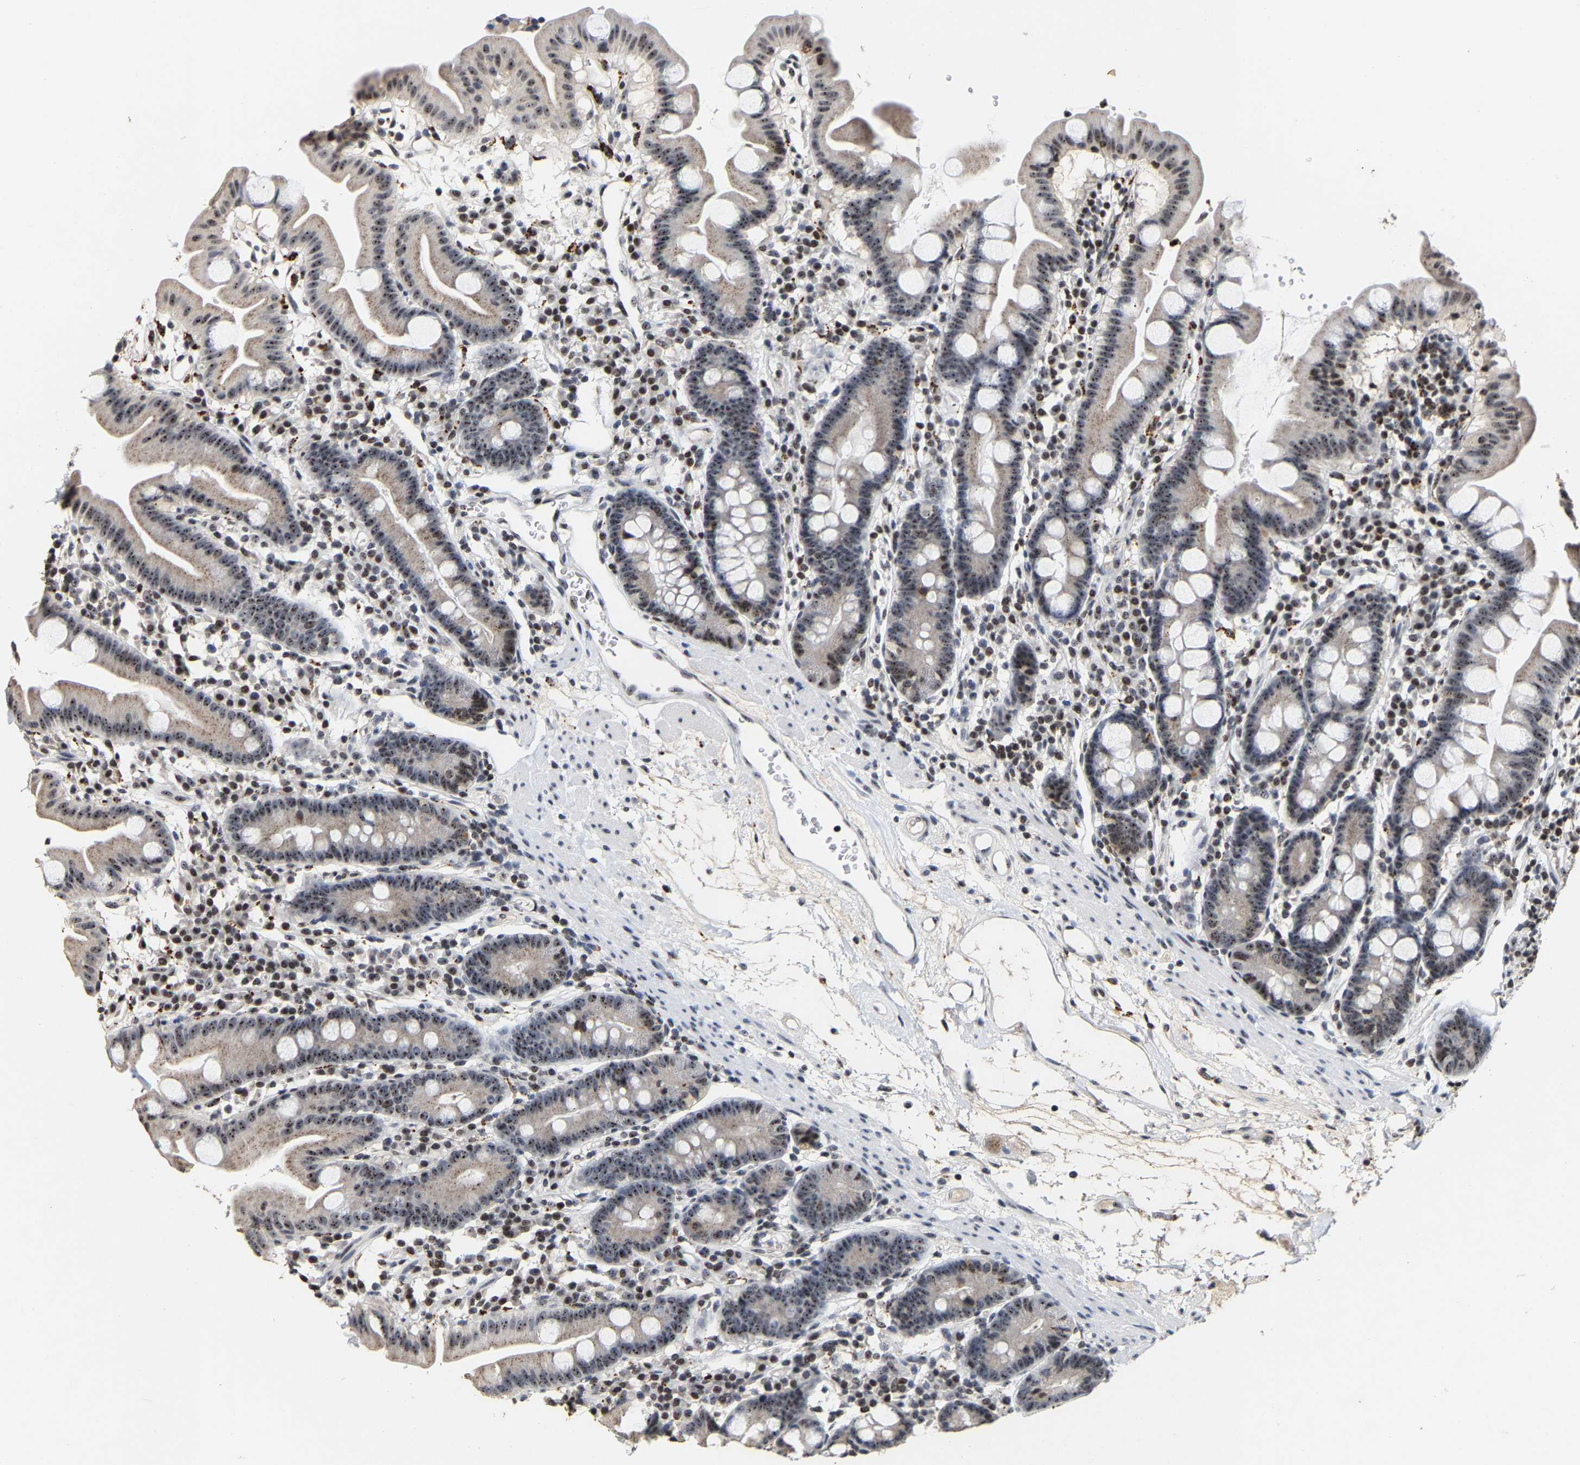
{"staining": {"intensity": "moderate", "quantity": ">75%", "location": "nuclear"}, "tissue": "duodenum", "cell_type": "Glandular cells", "image_type": "normal", "snomed": [{"axis": "morphology", "description": "Normal tissue, NOS"}, {"axis": "topography", "description": "Duodenum"}], "caption": "An immunohistochemistry (IHC) micrograph of normal tissue is shown. Protein staining in brown labels moderate nuclear positivity in duodenum within glandular cells.", "gene": "NOP58", "patient": {"sex": "male", "age": 50}}